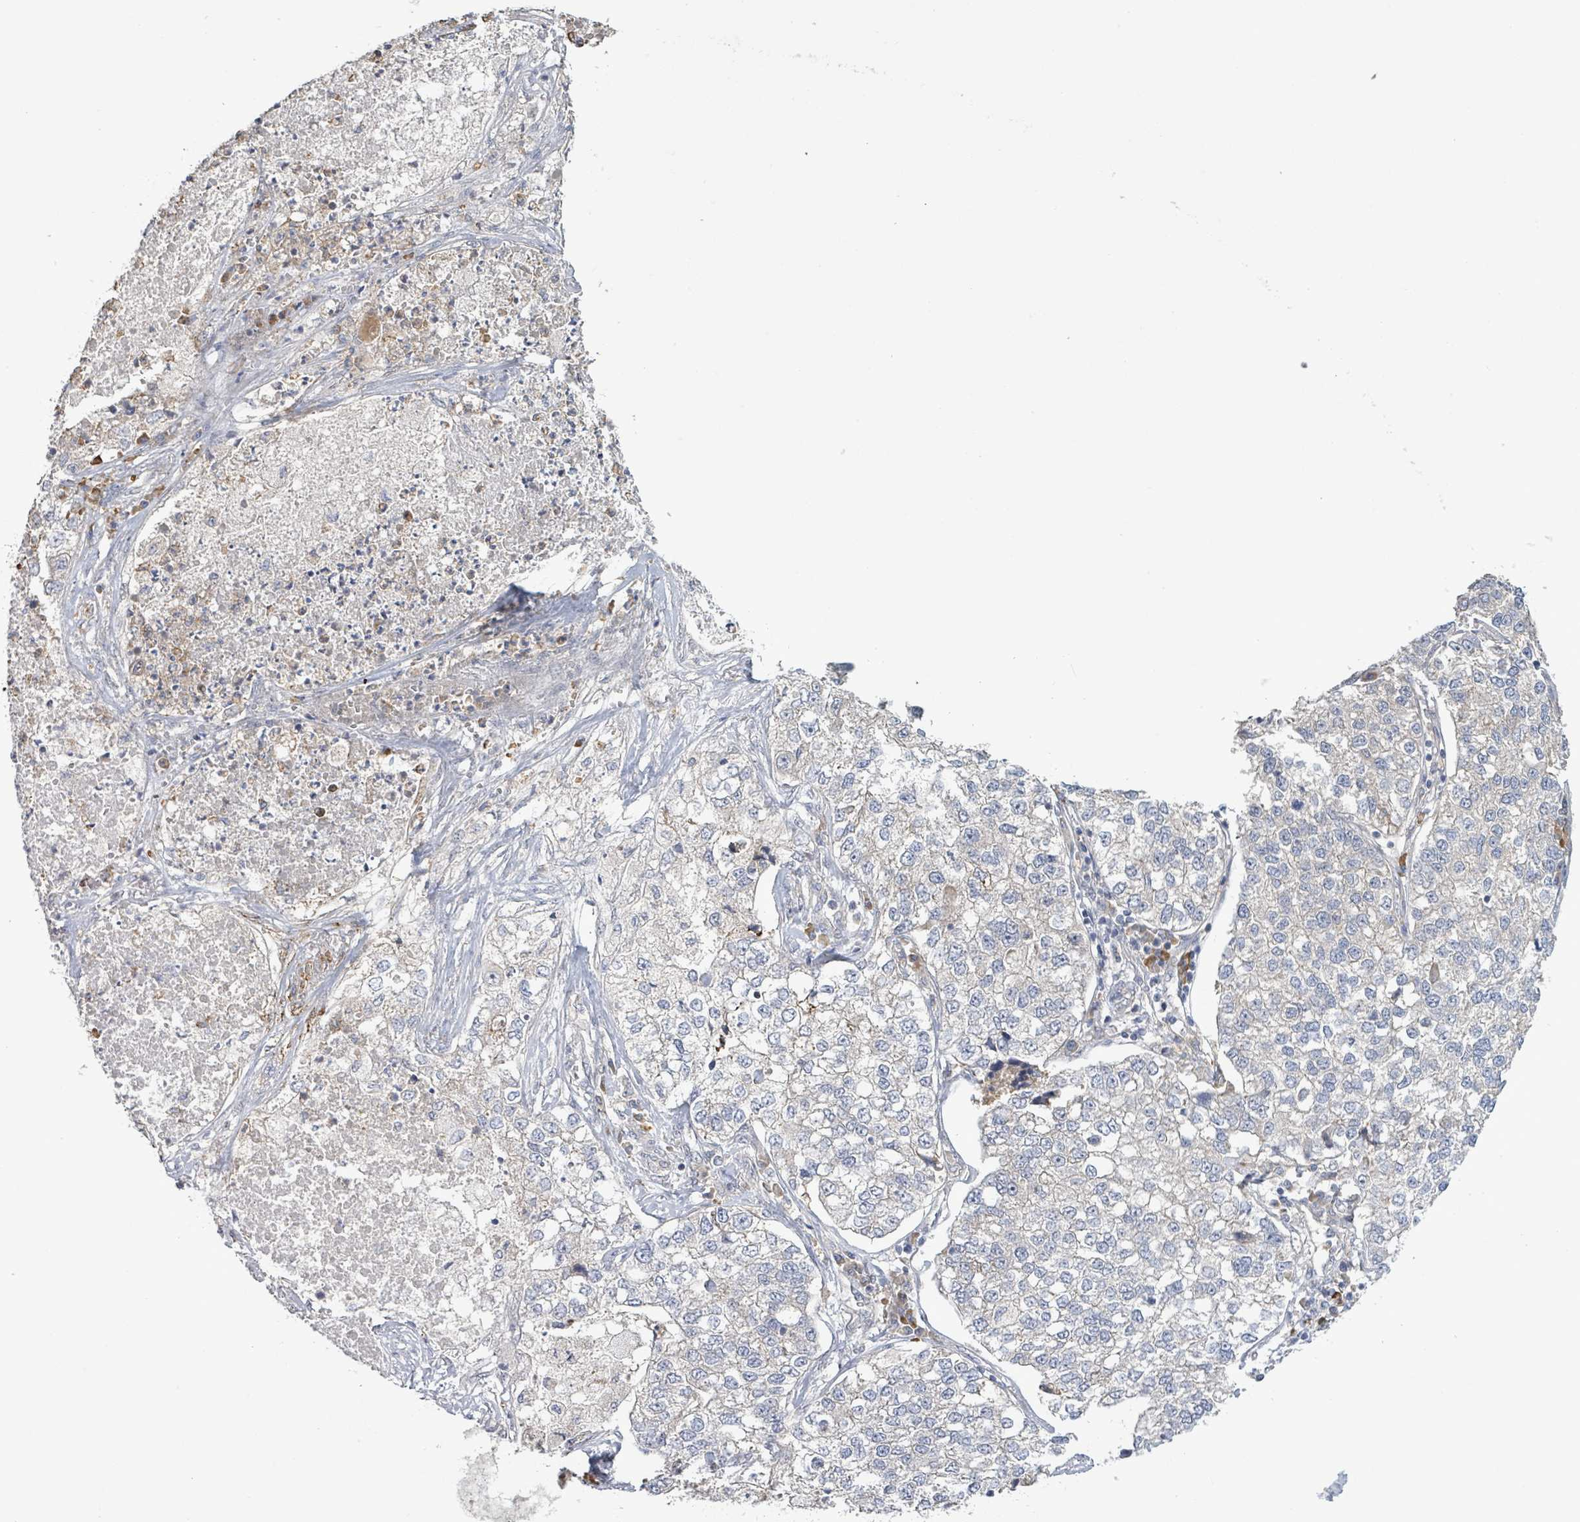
{"staining": {"intensity": "negative", "quantity": "none", "location": "none"}, "tissue": "lung cancer", "cell_type": "Tumor cells", "image_type": "cancer", "snomed": [{"axis": "morphology", "description": "Adenocarcinoma, NOS"}, {"axis": "topography", "description": "Lung"}], "caption": "Immunohistochemical staining of human lung adenocarcinoma reveals no significant staining in tumor cells.", "gene": "SLIT3", "patient": {"sex": "male", "age": 49}}